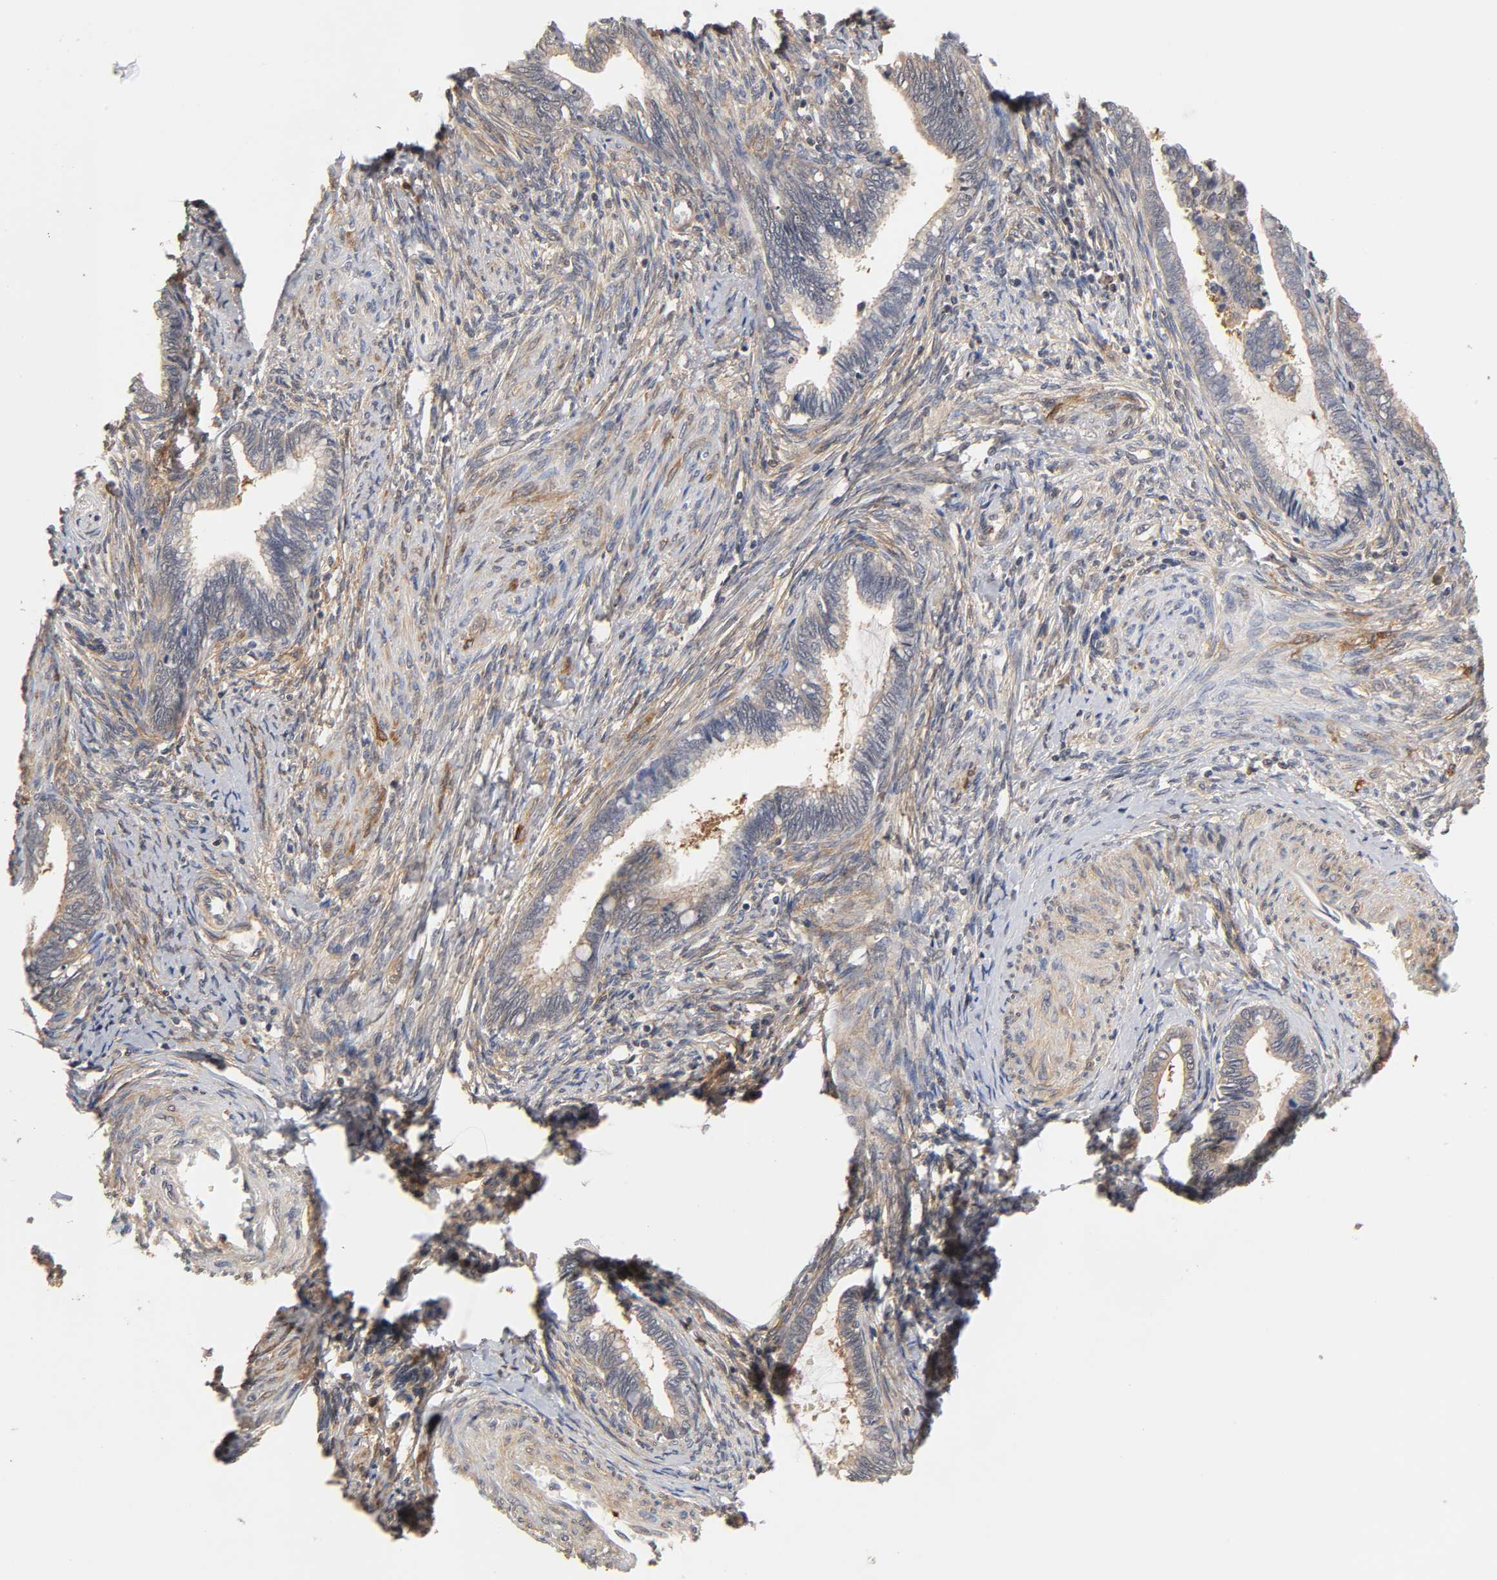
{"staining": {"intensity": "weak", "quantity": "<25%", "location": "cytoplasmic/membranous"}, "tissue": "cervical cancer", "cell_type": "Tumor cells", "image_type": "cancer", "snomed": [{"axis": "morphology", "description": "Adenocarcinoma, NOS"}, {"axis": "topography", "description": "Cervix"}], "caption": "Adenocarcinoma (cervical) was stained to show a protein in brown. There is no significant expression in tumor cells.", "gene": "PDE5A", "patient": {"sex": "female", "age": 44}}